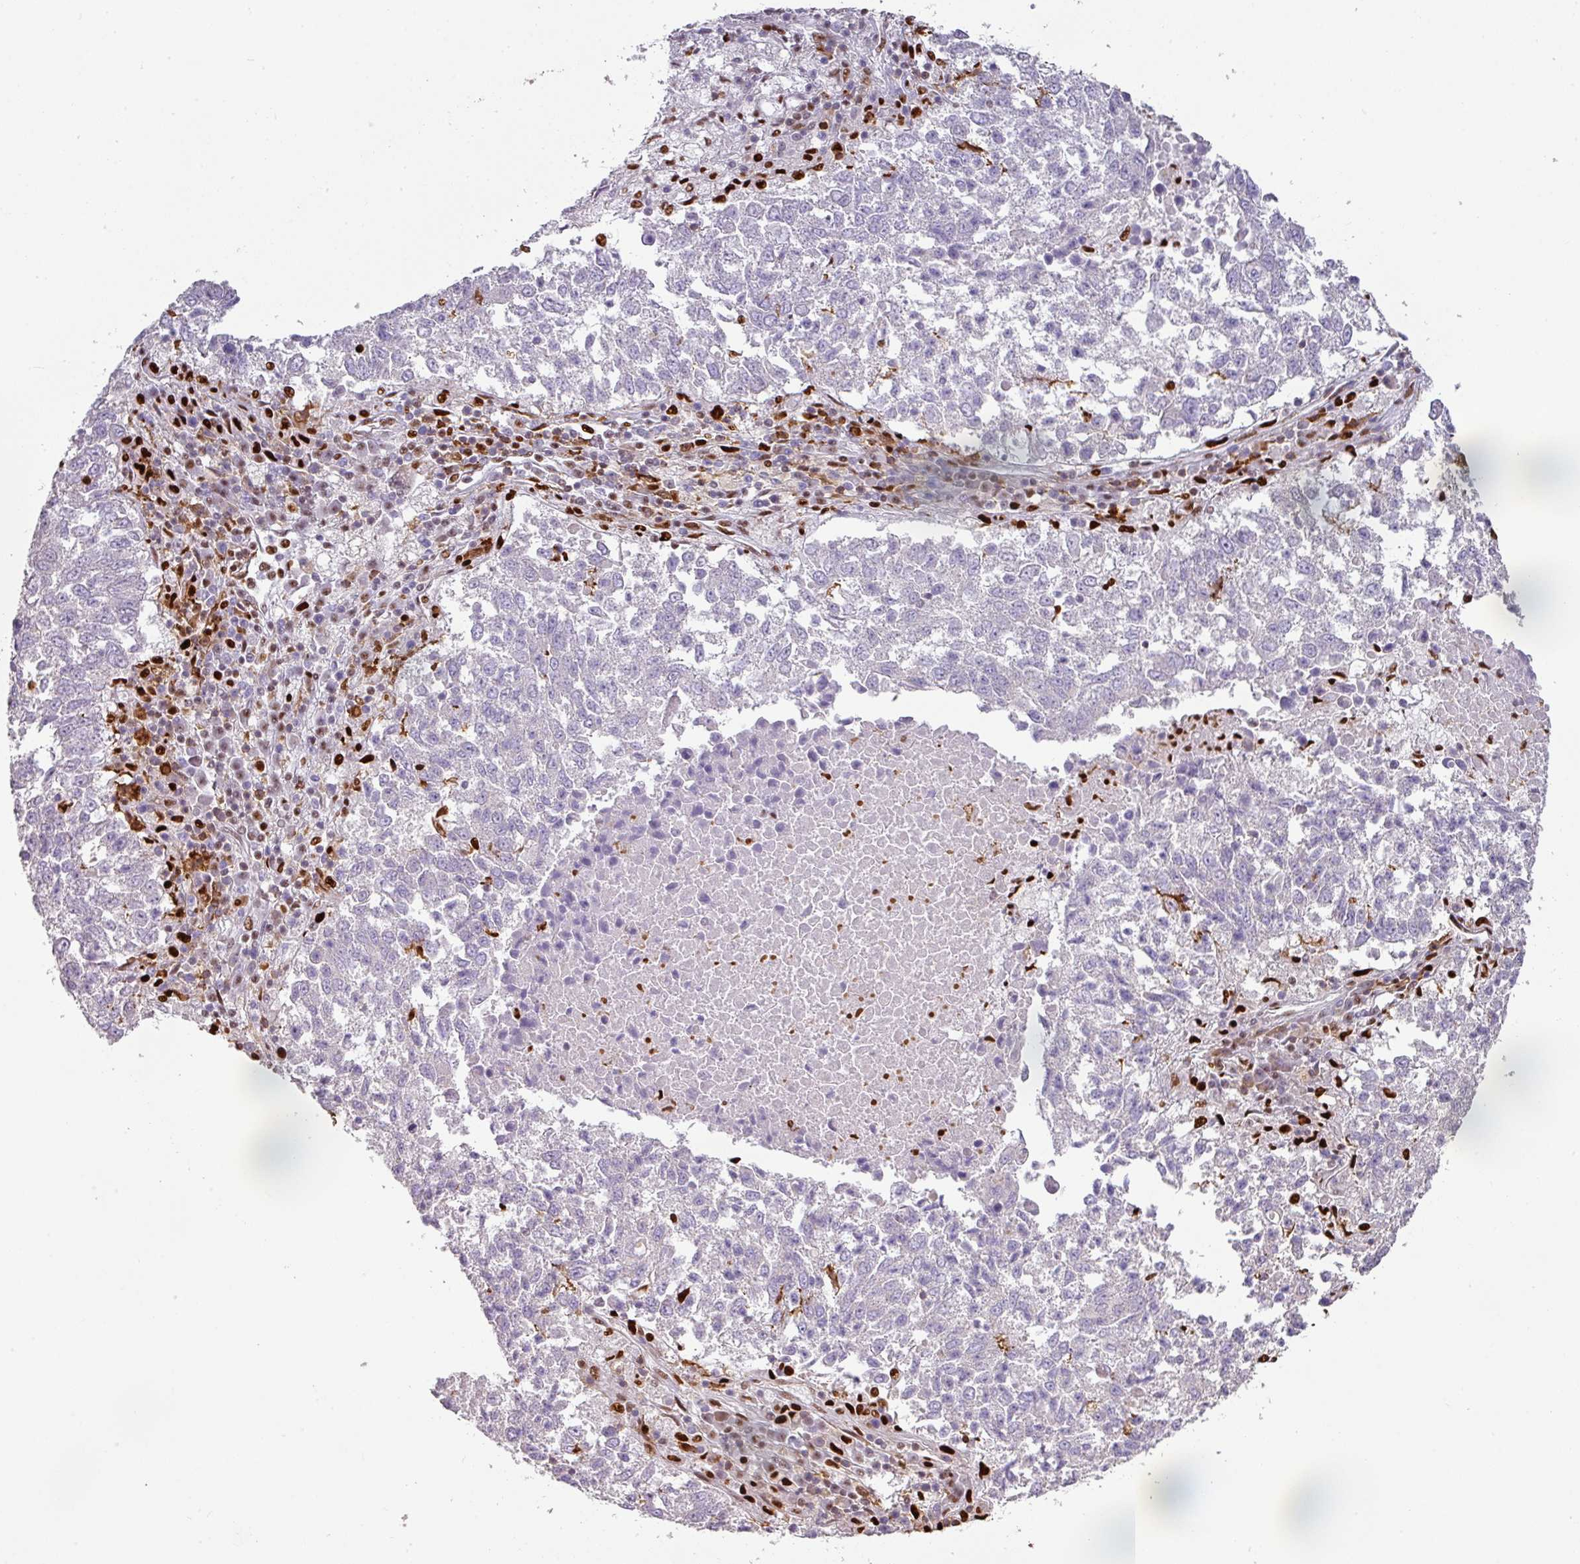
{"staining": {"intensity": "negative", "quantity": "none", "location": "none"}, "tissue": "lung cancer", "cell_type": "Tumor cells", "image_type": "cancer", "snomed": [{"axis": "morphology", "description": "Squamous cell carcinoma, NOS"}, {"axis": "topography", "description": "Lung"}], "caption": "Tumor cells show no significant protein expression in lung squamous cell carcinoma.", "gene": "SAMHD1", "patient": {"sex": "male", "age": 73}}